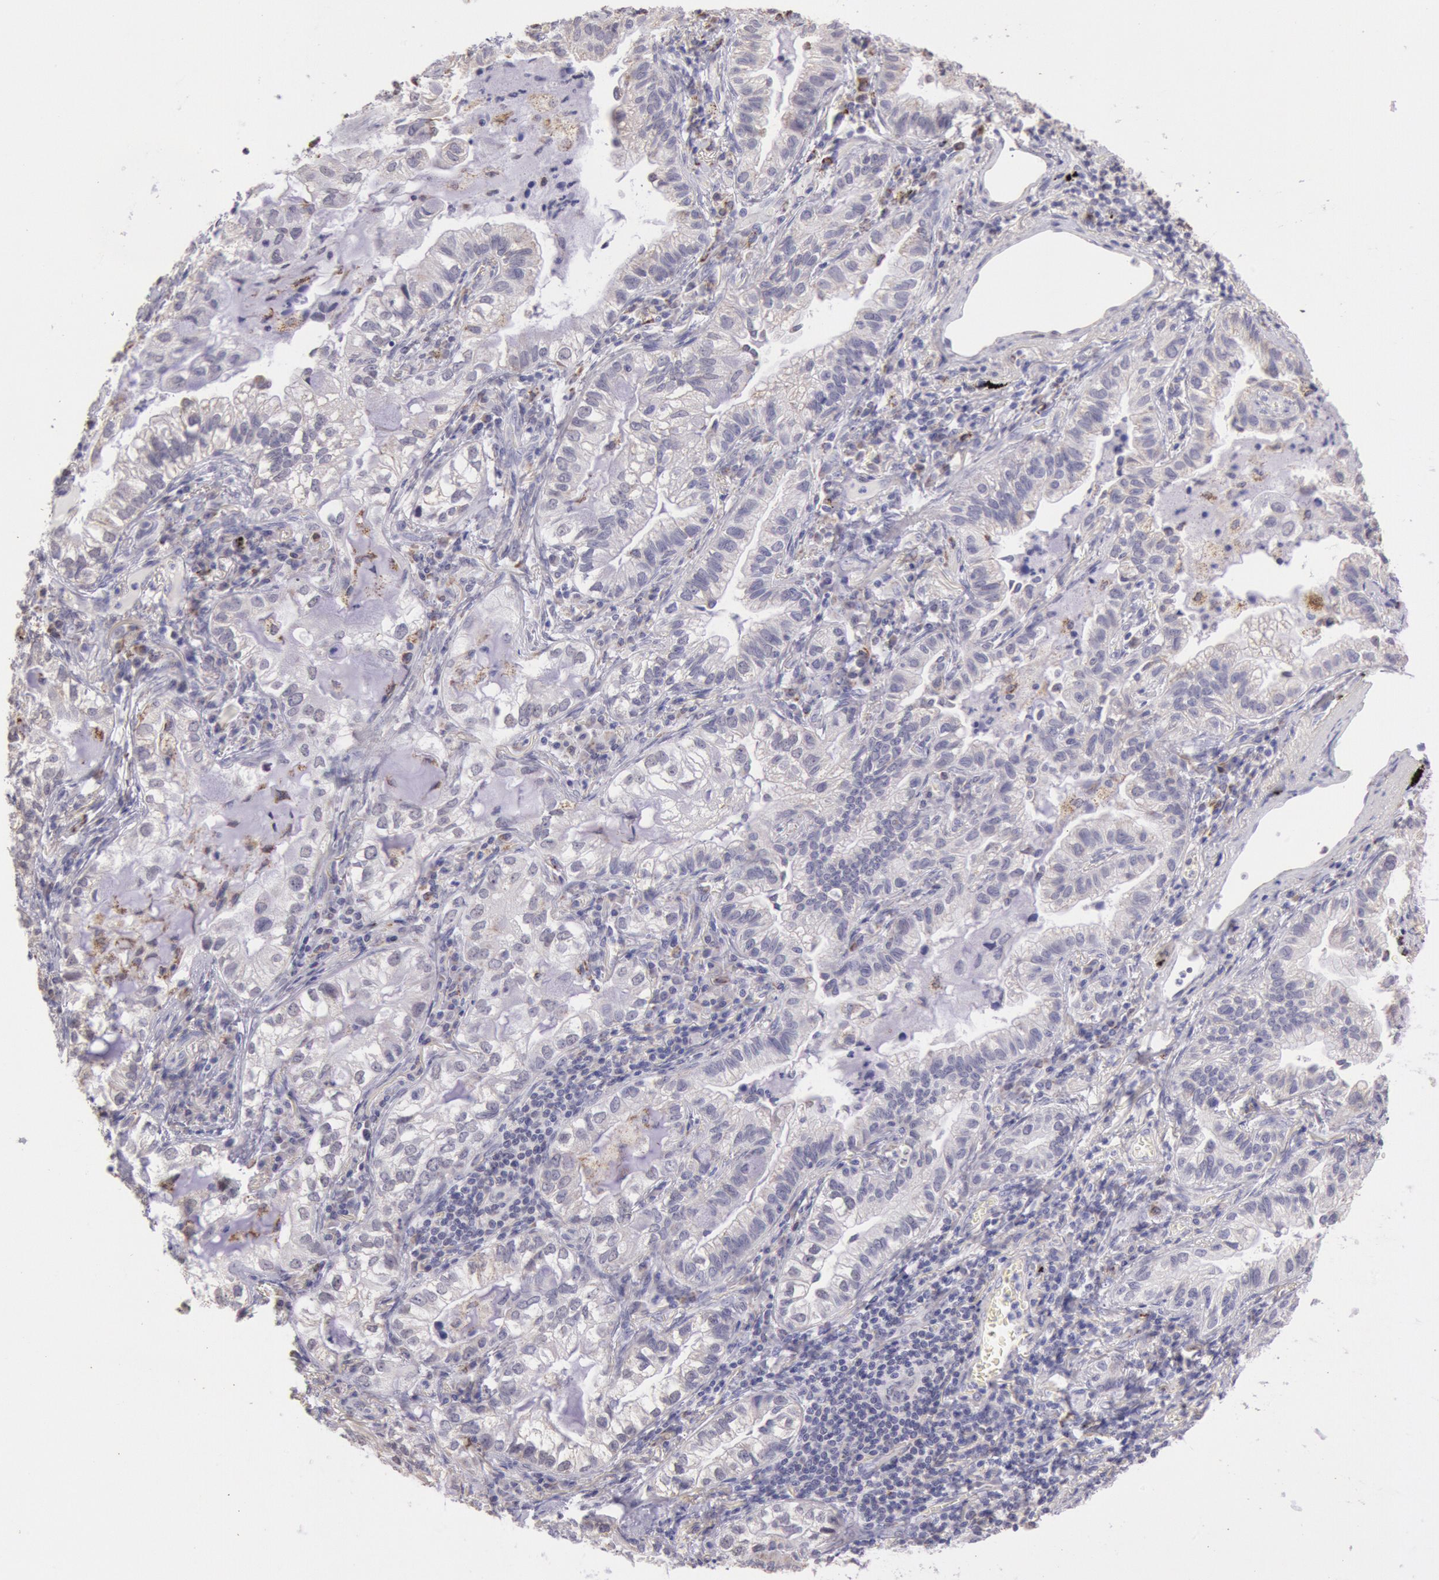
{"staining": {"intensity": "weak", "quantity": "<25%", "location": "cytoplasmic/membranous"}, "tissue": "lung cancer", "cell_type": "Tumor cells", "image_type": "cancer", "snomed": [{"axis": "morphology", "description": "Adenocarcinoma, NOS"}, {"axis": "topography", "description": "Lung"}], "caption": "A micrograph of human lung cancer is negative for staining in tumor cells.", "gene": "FRMD6", "patient": {"sex": "female", "age": 50}}